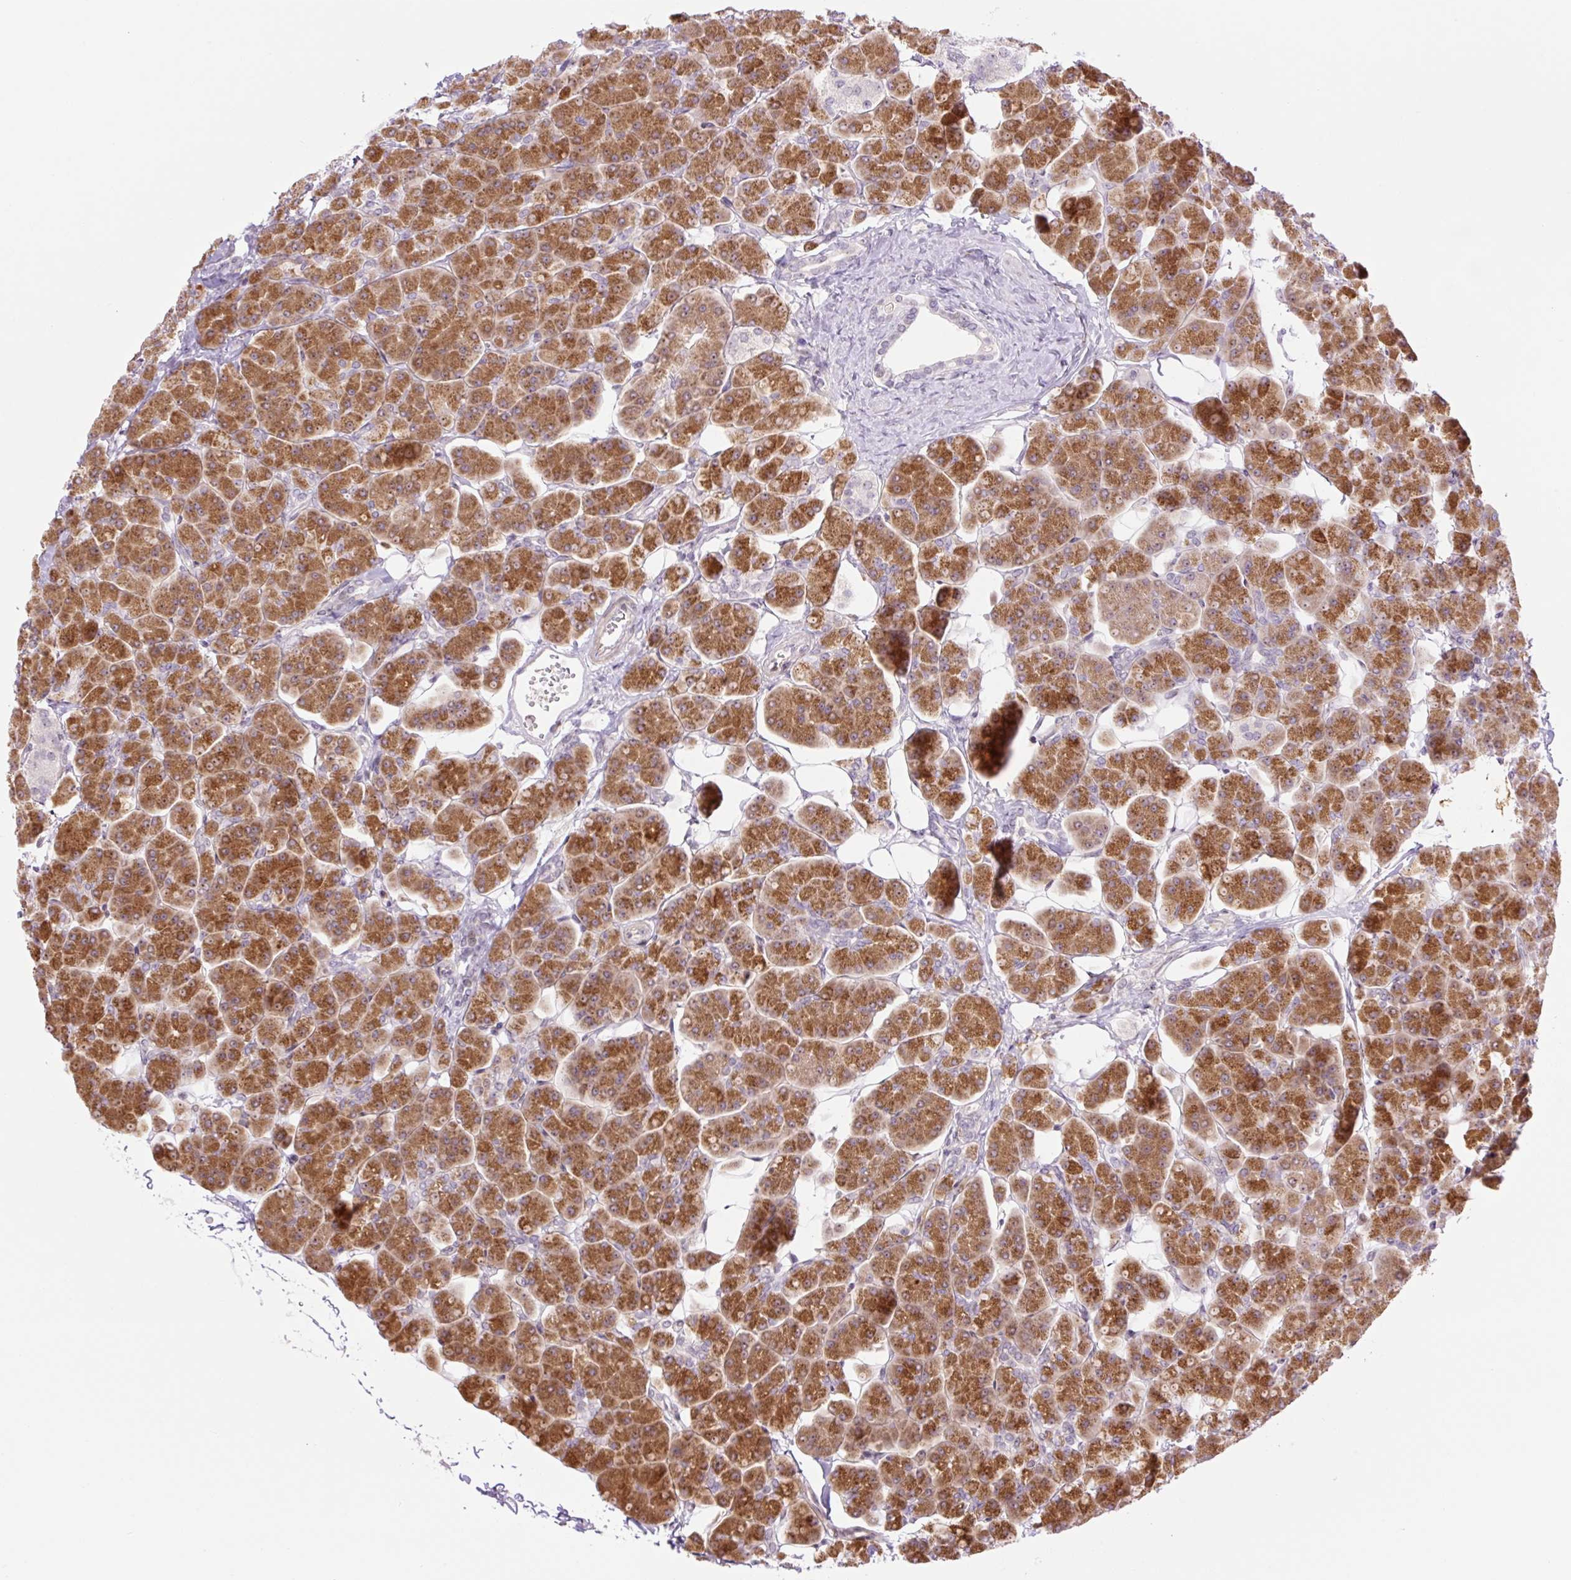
{"staining": {"intensity": "moderate", "quantity": ">75%", "location": "cytoplasmic/membranous"}, "tissue": "pancreas", "cell_type": "Exocrine glandular cells", "image_type": "normal", "snomed": [{"axis": "morphology", "description": "Normal tissue, NOS"}, {"axis": "topography", "description": "Pancreas"}, {"axis": "topography", "description": "Peripheral nerve tissue"}], "caption": "IHC of unremarkable human pancreas exhibits medium levels of moderate cytoplasmic/membranous positivity in about >75% of exocrine glandular cells.", "gene": "ENSG00000268750", "patient": {"sex": "male", "age": 54}}